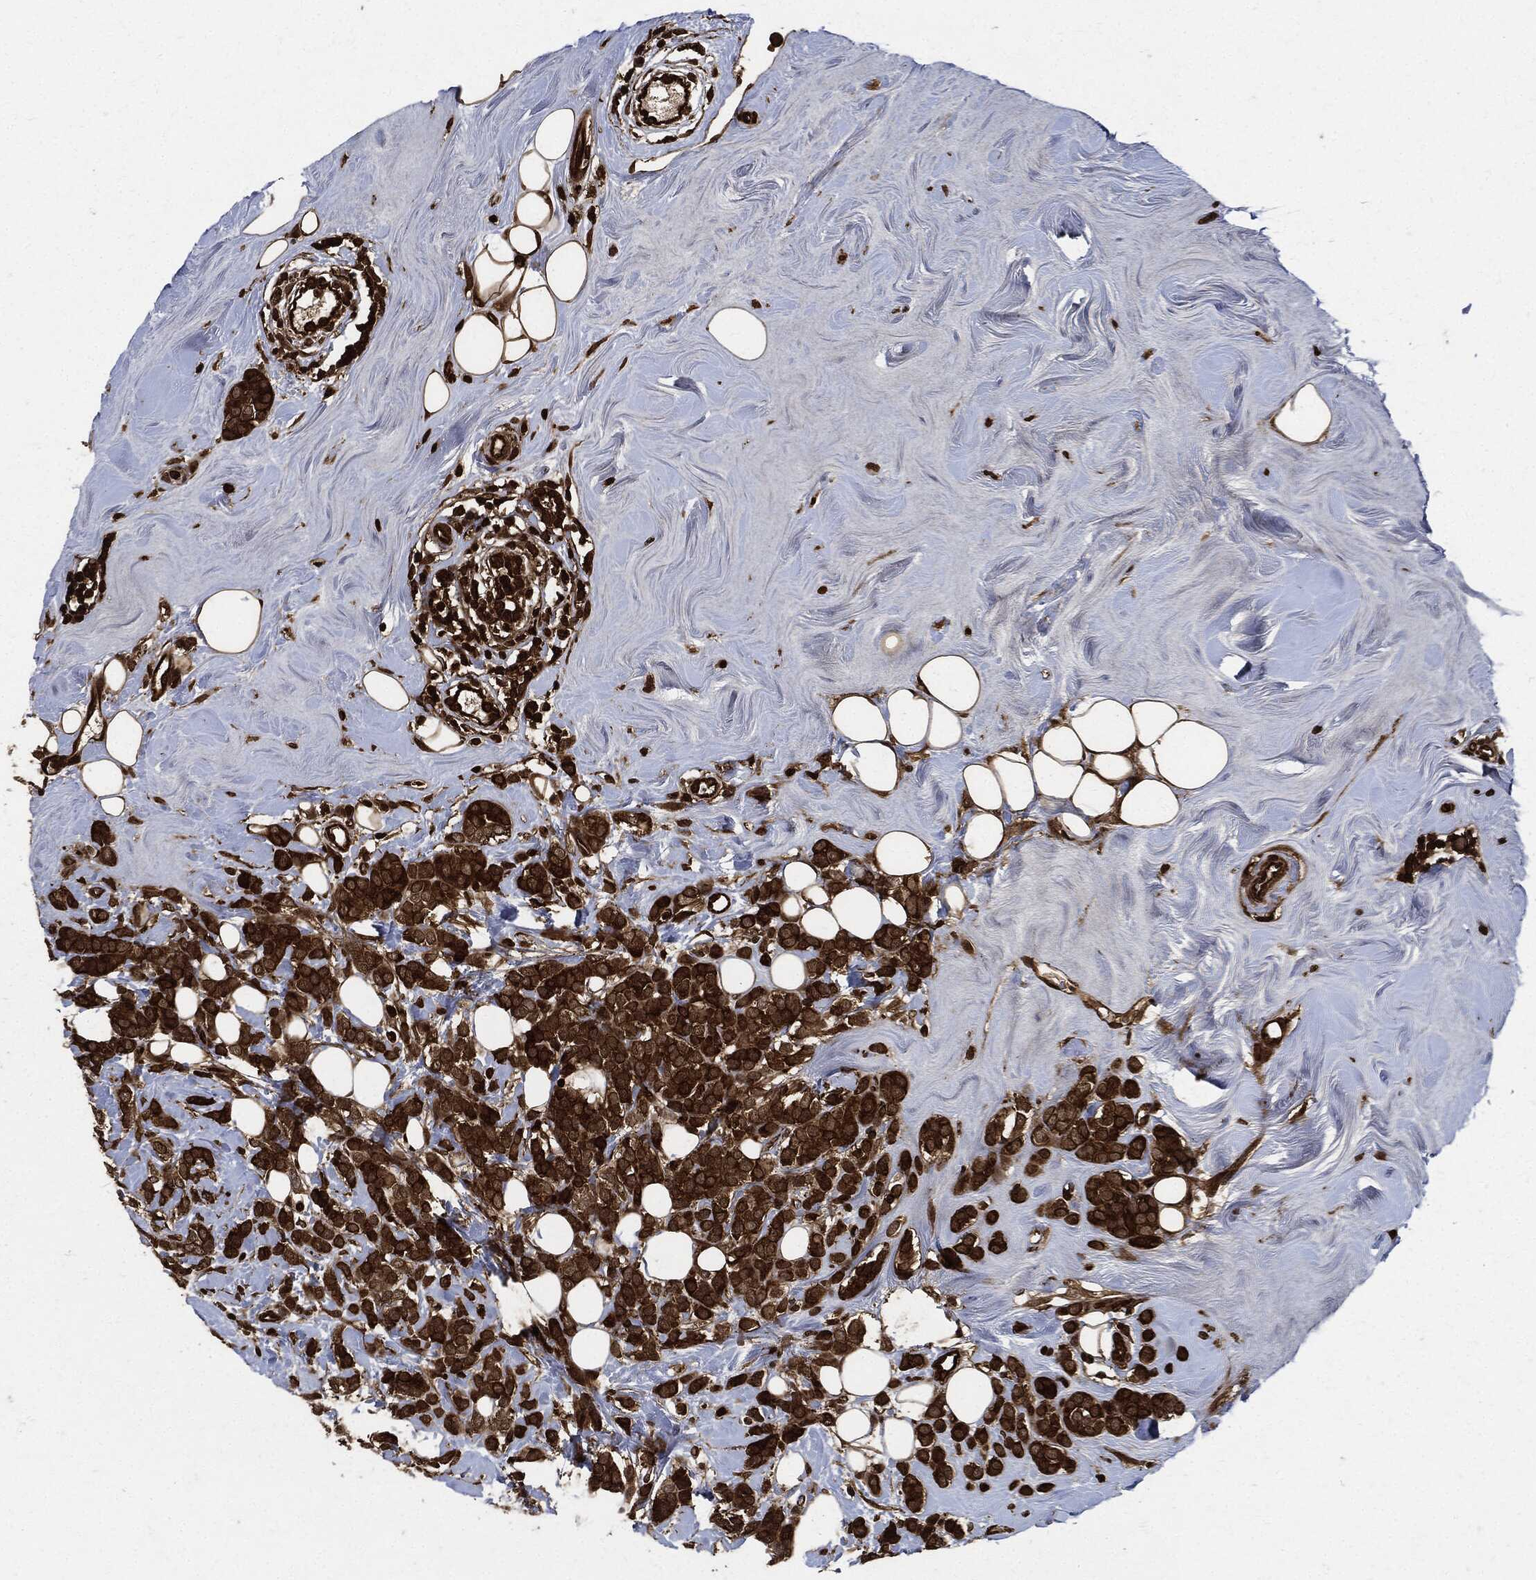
{"staining": {"intensity": "strong", "quantity": ">75%", "location": "cytoplasmic/membranous"}, "tissue": "breast cancer", "cell_type": "Tumor cells", "image_type": "cancer", "snomed": [{"axis": "morphology", "description": "Lobular carcinoma"}, {"axis": "topography", "description": "Breast"}], "caption": "Strong cytoplasmic/membranous staining for a protein is identified in approximately >75% of tumor cells of lobular carcinoma (breast) using immunohistochemistry.", "gene": "YWHAB", "patient": {"sex": "female", "age": 49}}